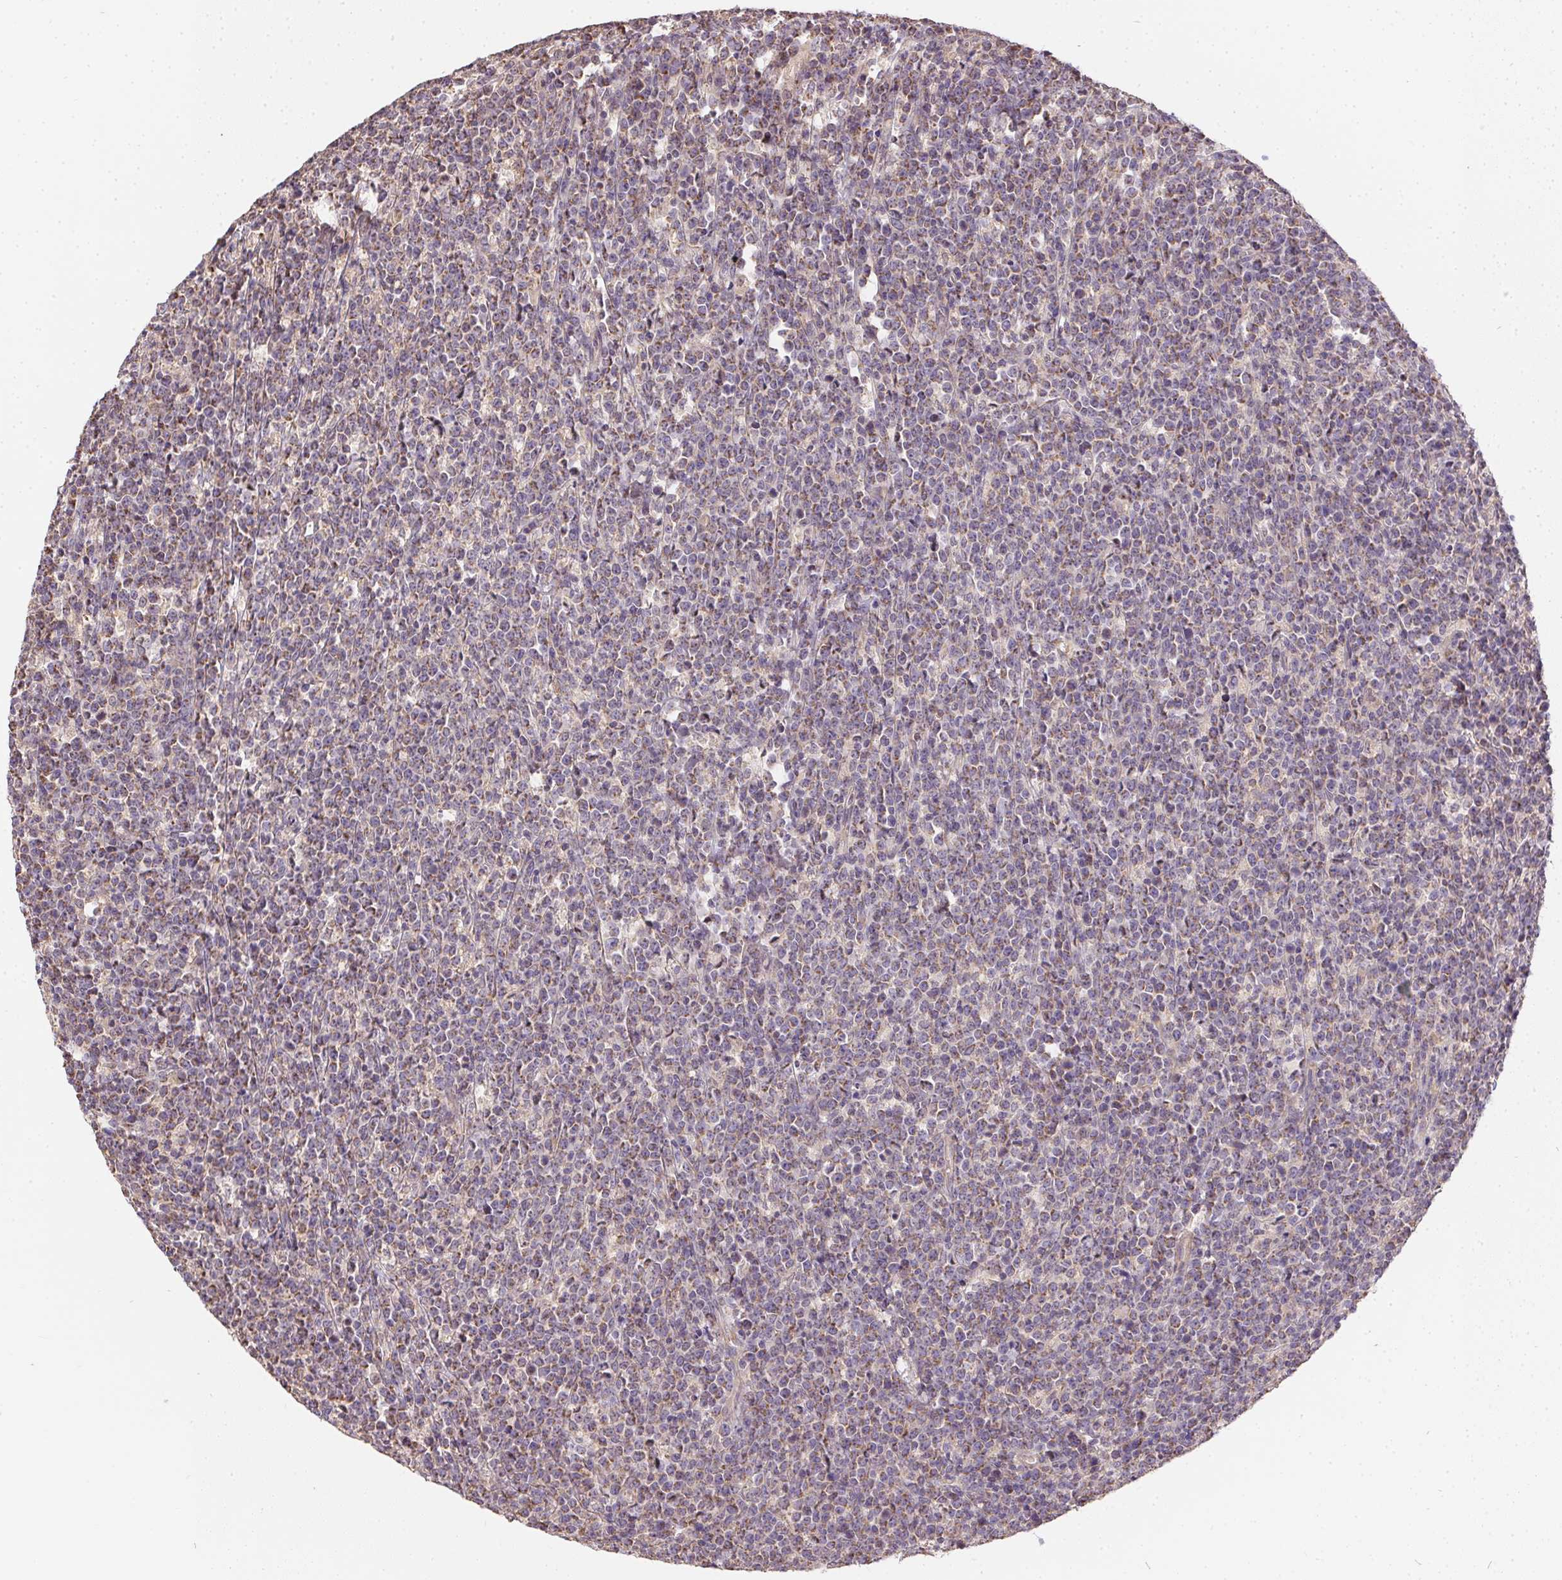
{"staining": {"intensity": "negative", "quantity": "none", "location": "none"}, "tissue": "lymphoma", "cell_type": "Tumor cells", "image_type": "cancer", "snomed": [{"axis": "morphology", "description": "Malignant lymphoma, non-Hodgkin's type, High grade"}, {"axis": "topography", "description": "Small intestine"}], "caption": "Immunohistochemistry (IHC) photomicrograph of high-grade malignant lymphoma, non-Hodgkin's type stained for a protein (brown), which reveals no expression in tumor cells.", "gene": "REV3L", "patient": {"sex": "female", "age": 56}}